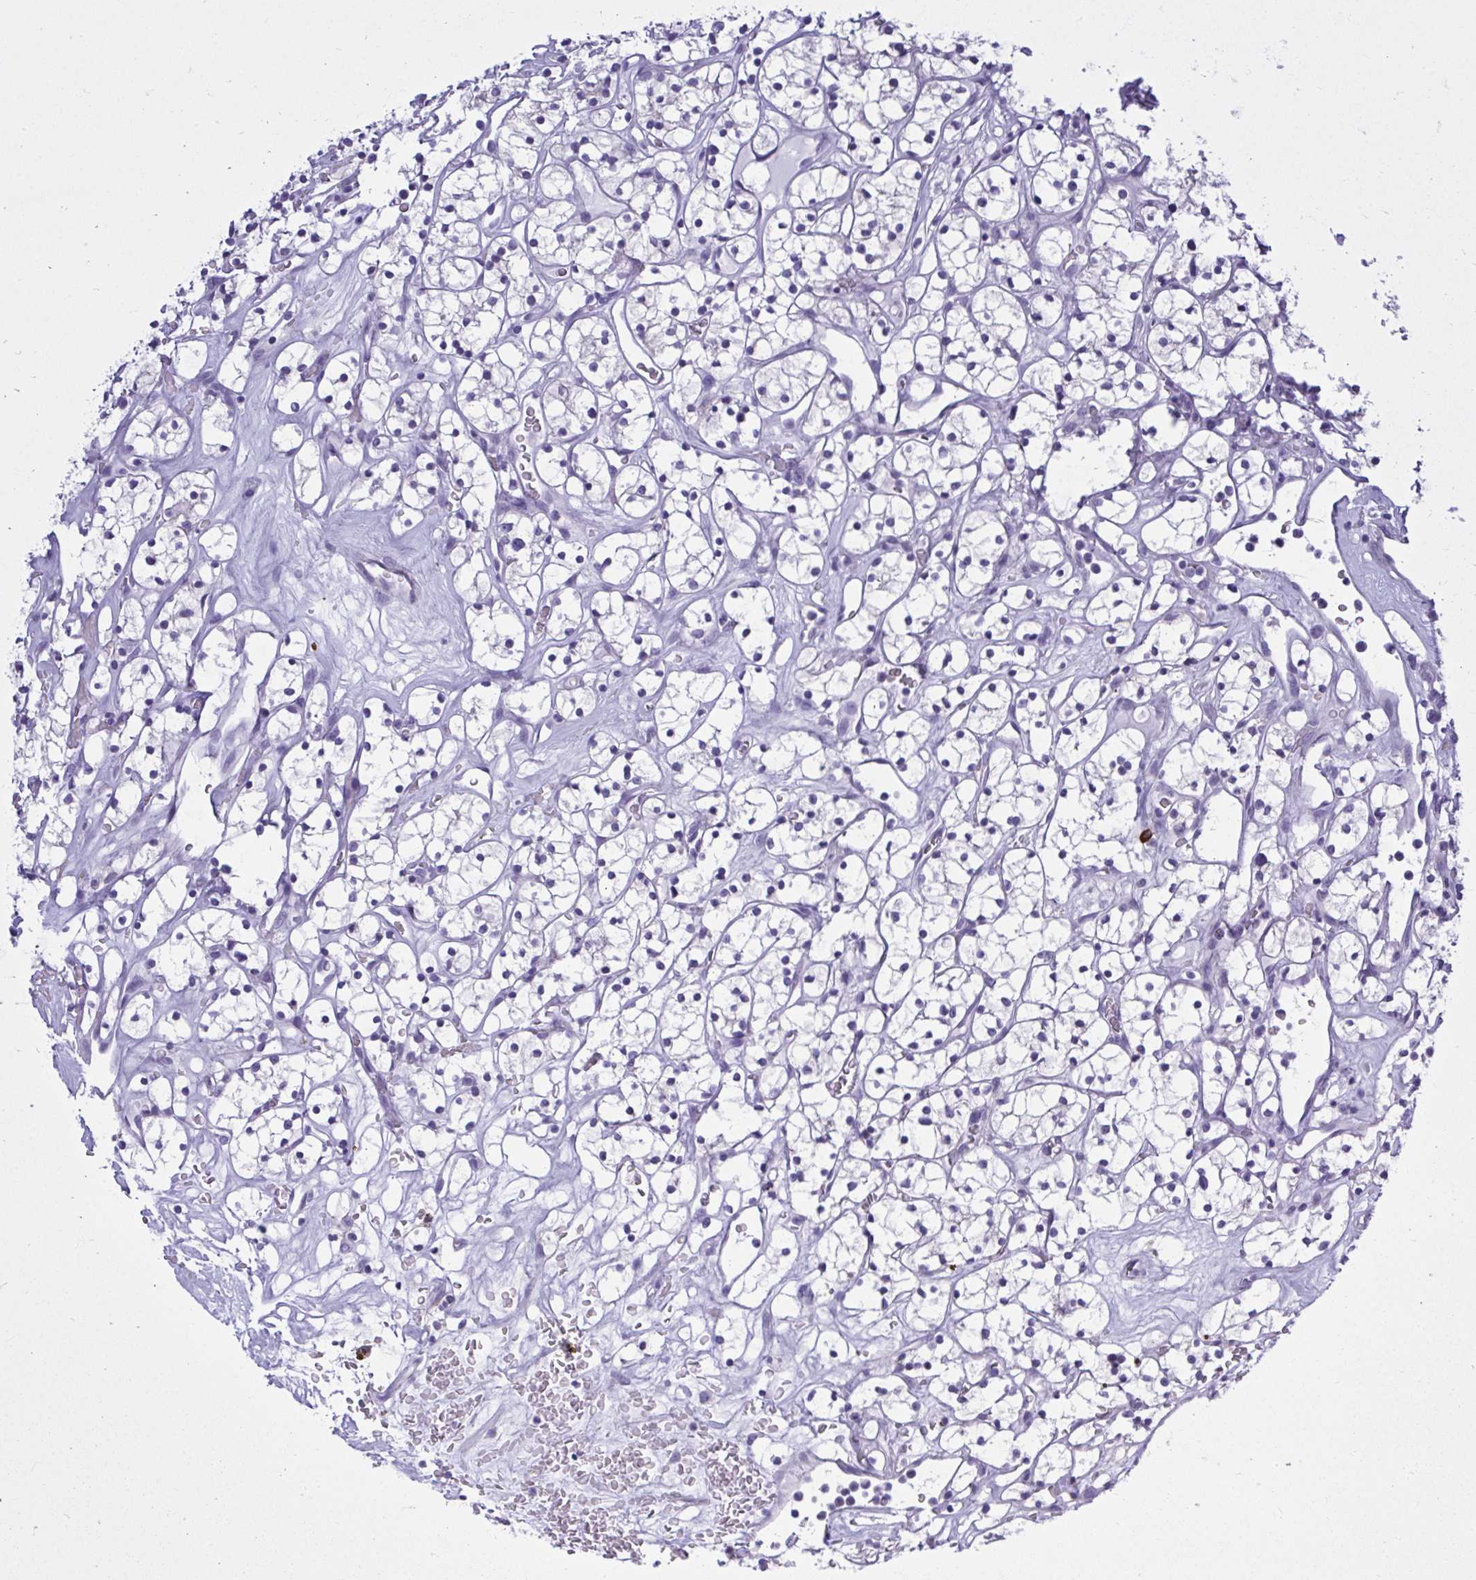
{"staining": {"intensity": "negative", "quantity": "none", "location": "none"}, "tissue": "renal cancer", "cell_type": "Tumor cells", "image_type": "cancer", "snomed": [{"axis": "morphology", "description": "Adenocarcinoma, NOS"}, {"axis": "topography", "description": "Kidney"}], "caption": "An immunohistochemistry image of renal cancer is shown. There is no staining in tumor cells of renal cancer.", "gene": "PSD", "patient": {"sex": "female", "age": 64}}